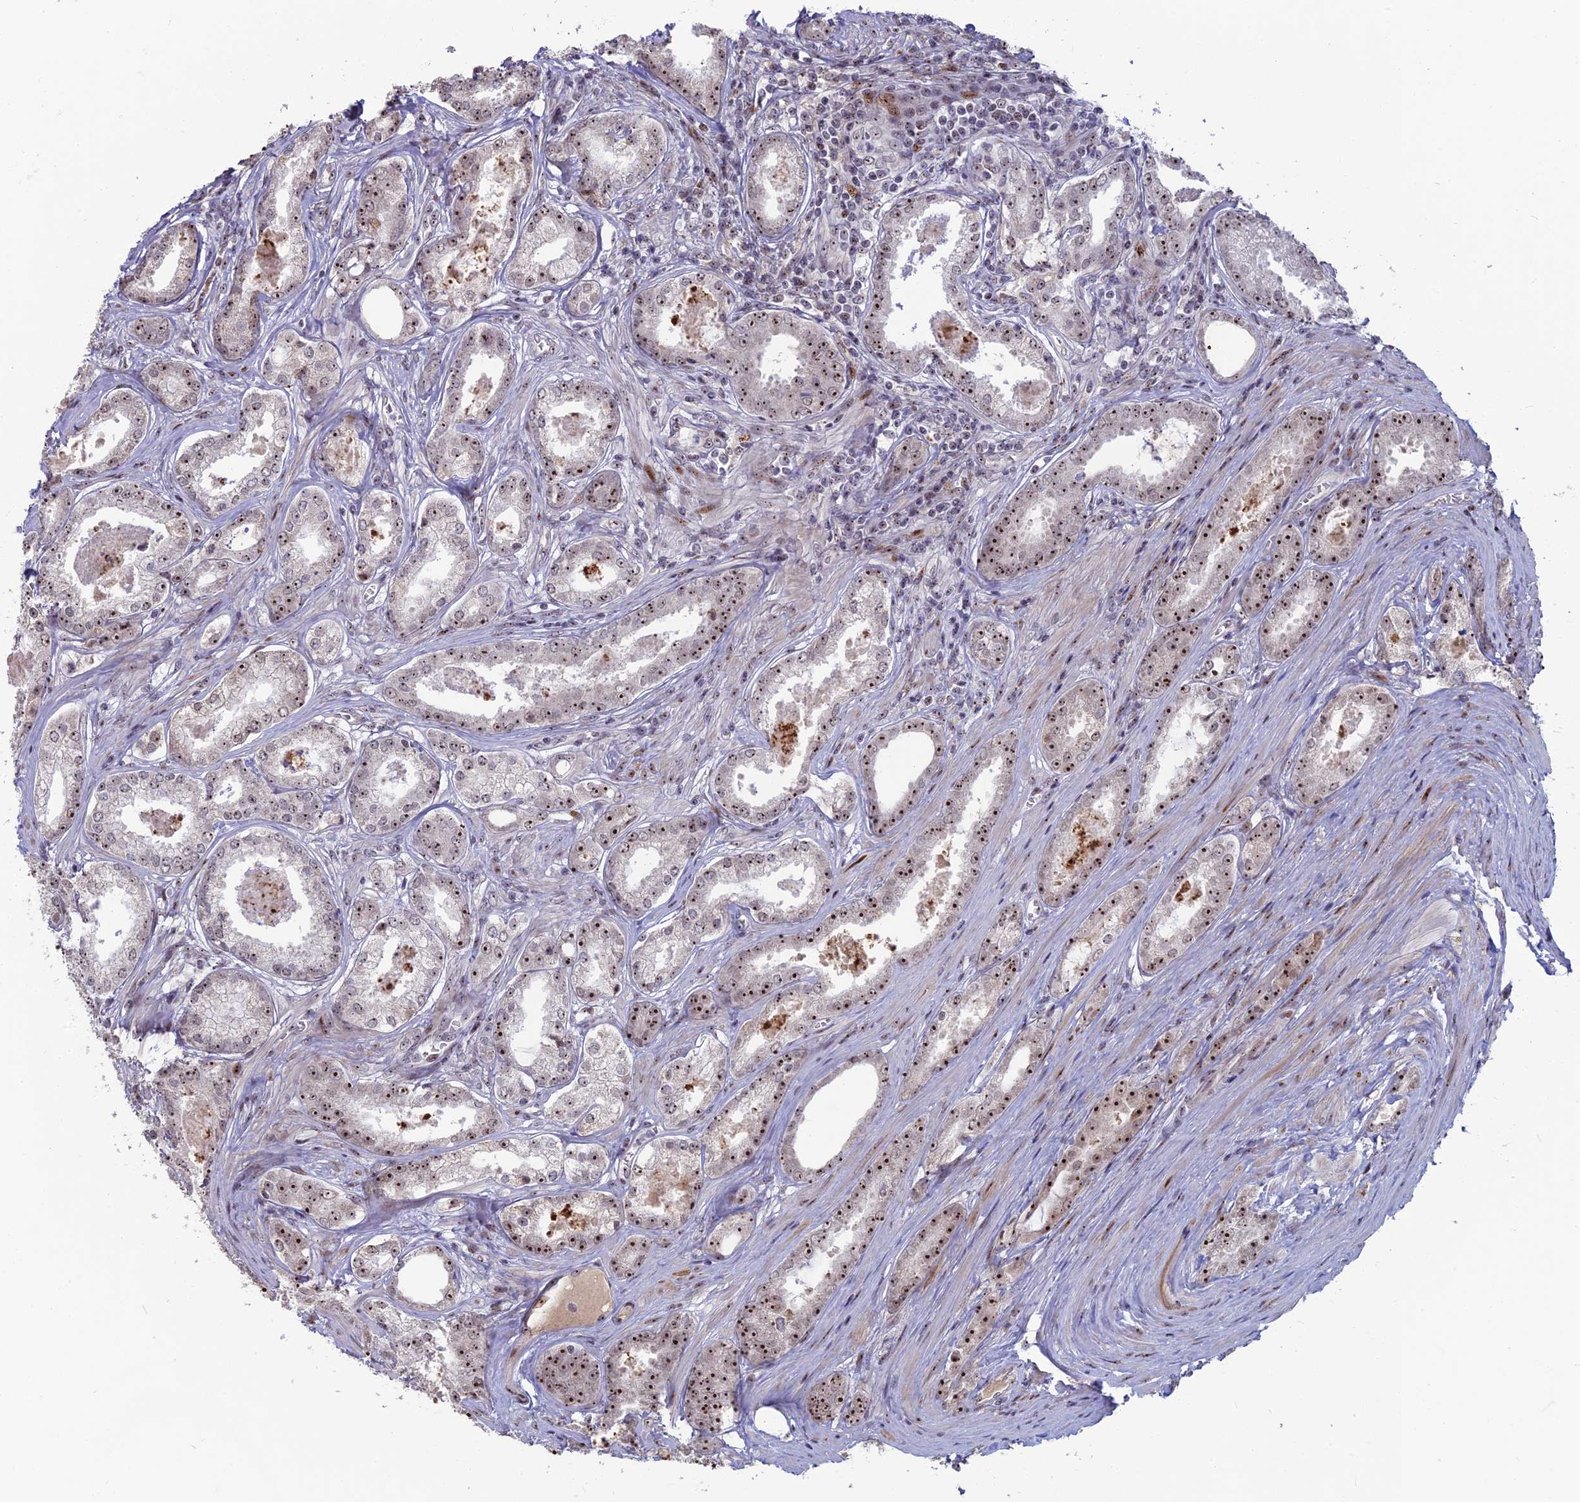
{"staining": {"intensity": "moderate", "quantity": ">75%", "location": "nuclear"}, "tissue": "prostate cancer", "cell_type": "Tumor cells", "image_type": "cancer", "snomed": [{"axis": "morphology", "description": "Adenocarcinoma, Low grade"}, {"axis": "topography", "description": "Prostate"}], "caption": "A high-resolution image shows IHC staining of prostate cancer (adenocarcinoma (low-grade)), which reveals moderate nuclear expression in approximately >75% of tumor cells.", "gene": "FAM131A", "patient": {"sex": "male", "age": 68}}